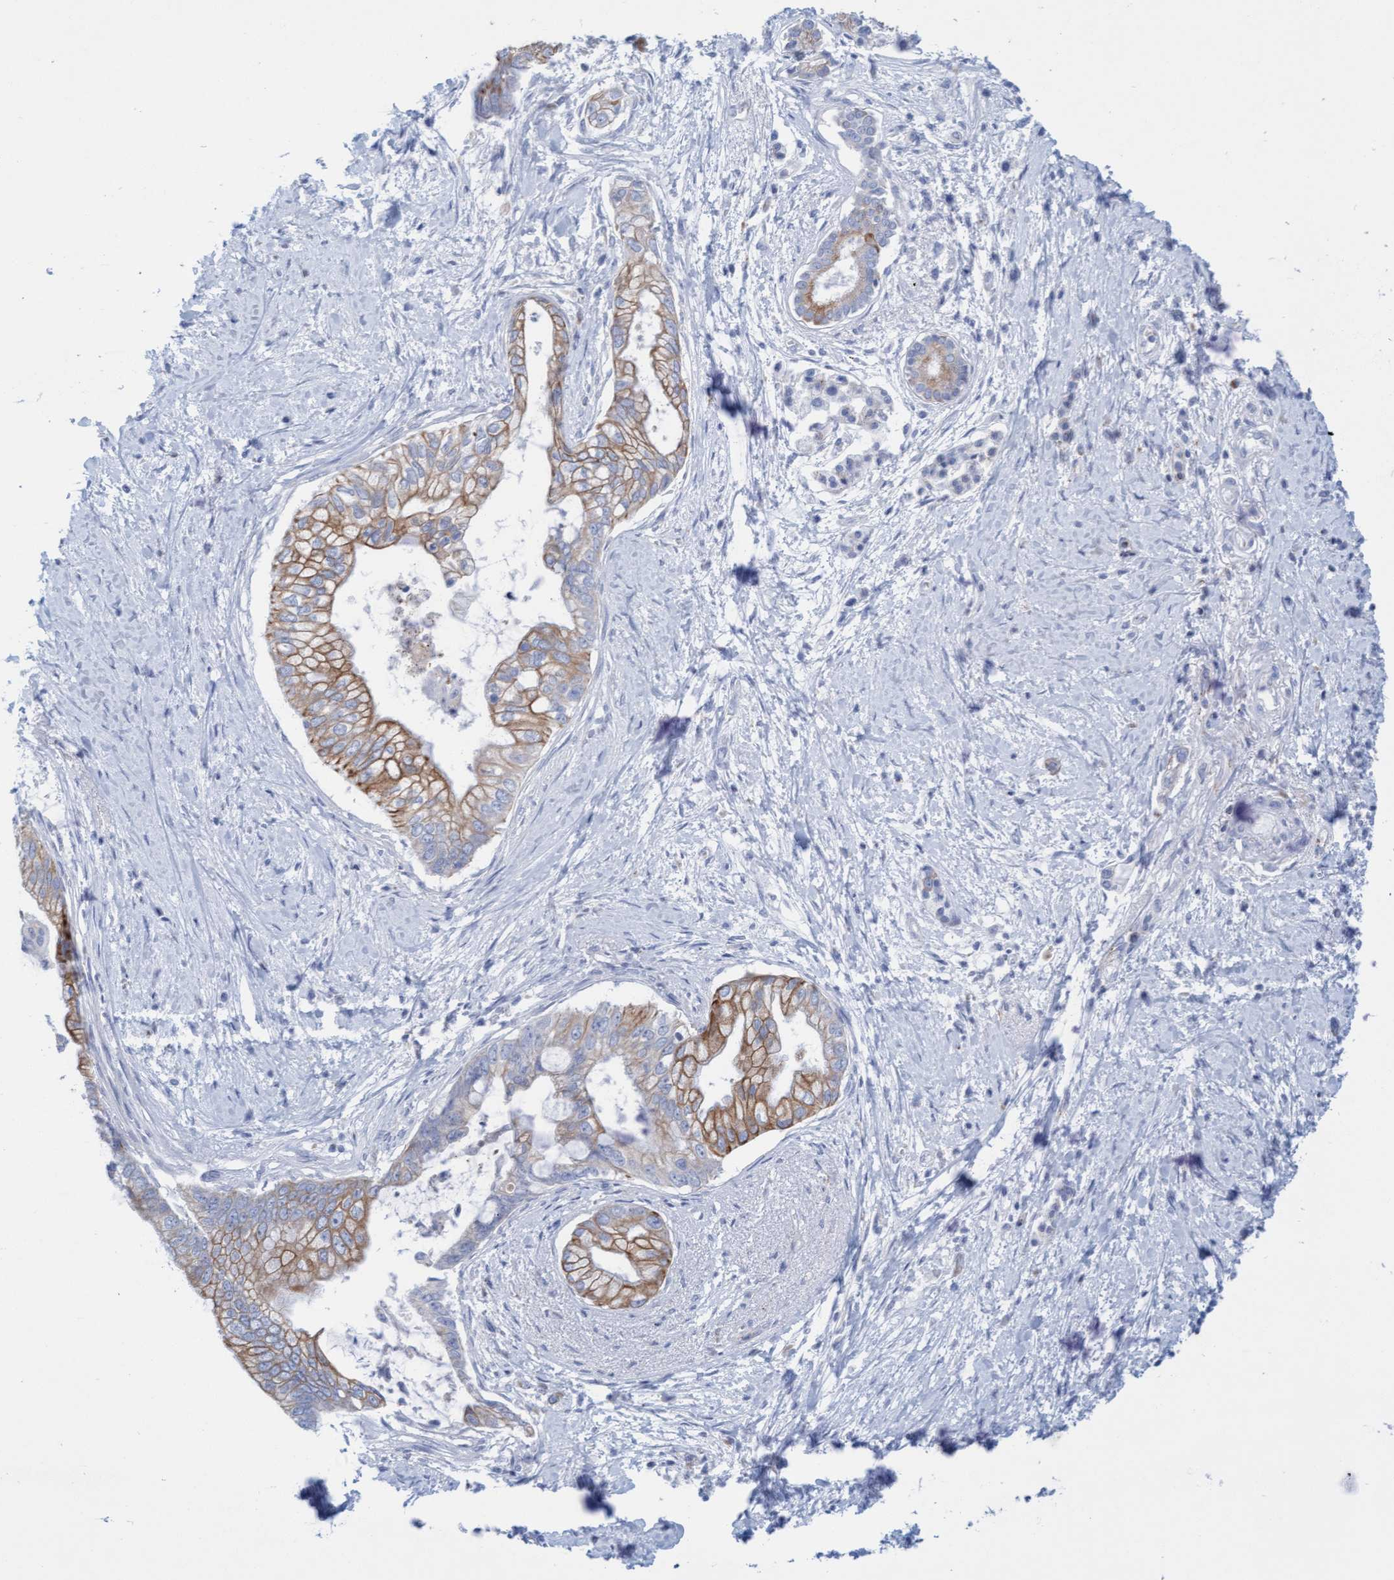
{"staining": {"intensity": "moderate", "quantity": ">75%", "location": "cytoplasmic/membranous"}, "tissue": "pancreatic cancer", "cell_type": "Tumor cells", "image_type": "cancer", "snomed": [{"axis": "morphology", "description": "Adenocarcinoma, NOS"}, {"axis": "topography", "description": "Pancreas"}], "caption": "DAB (3,3'-diaminobenzidine) immunohistochemical staining of pancreatic cancer (adenocarcinoma) shows moderate cytoplasmic/membranous protein staining in about >75% of tumor cells.", "gene": "SGSH", "patient": {"sex": "male", "age": 59}}